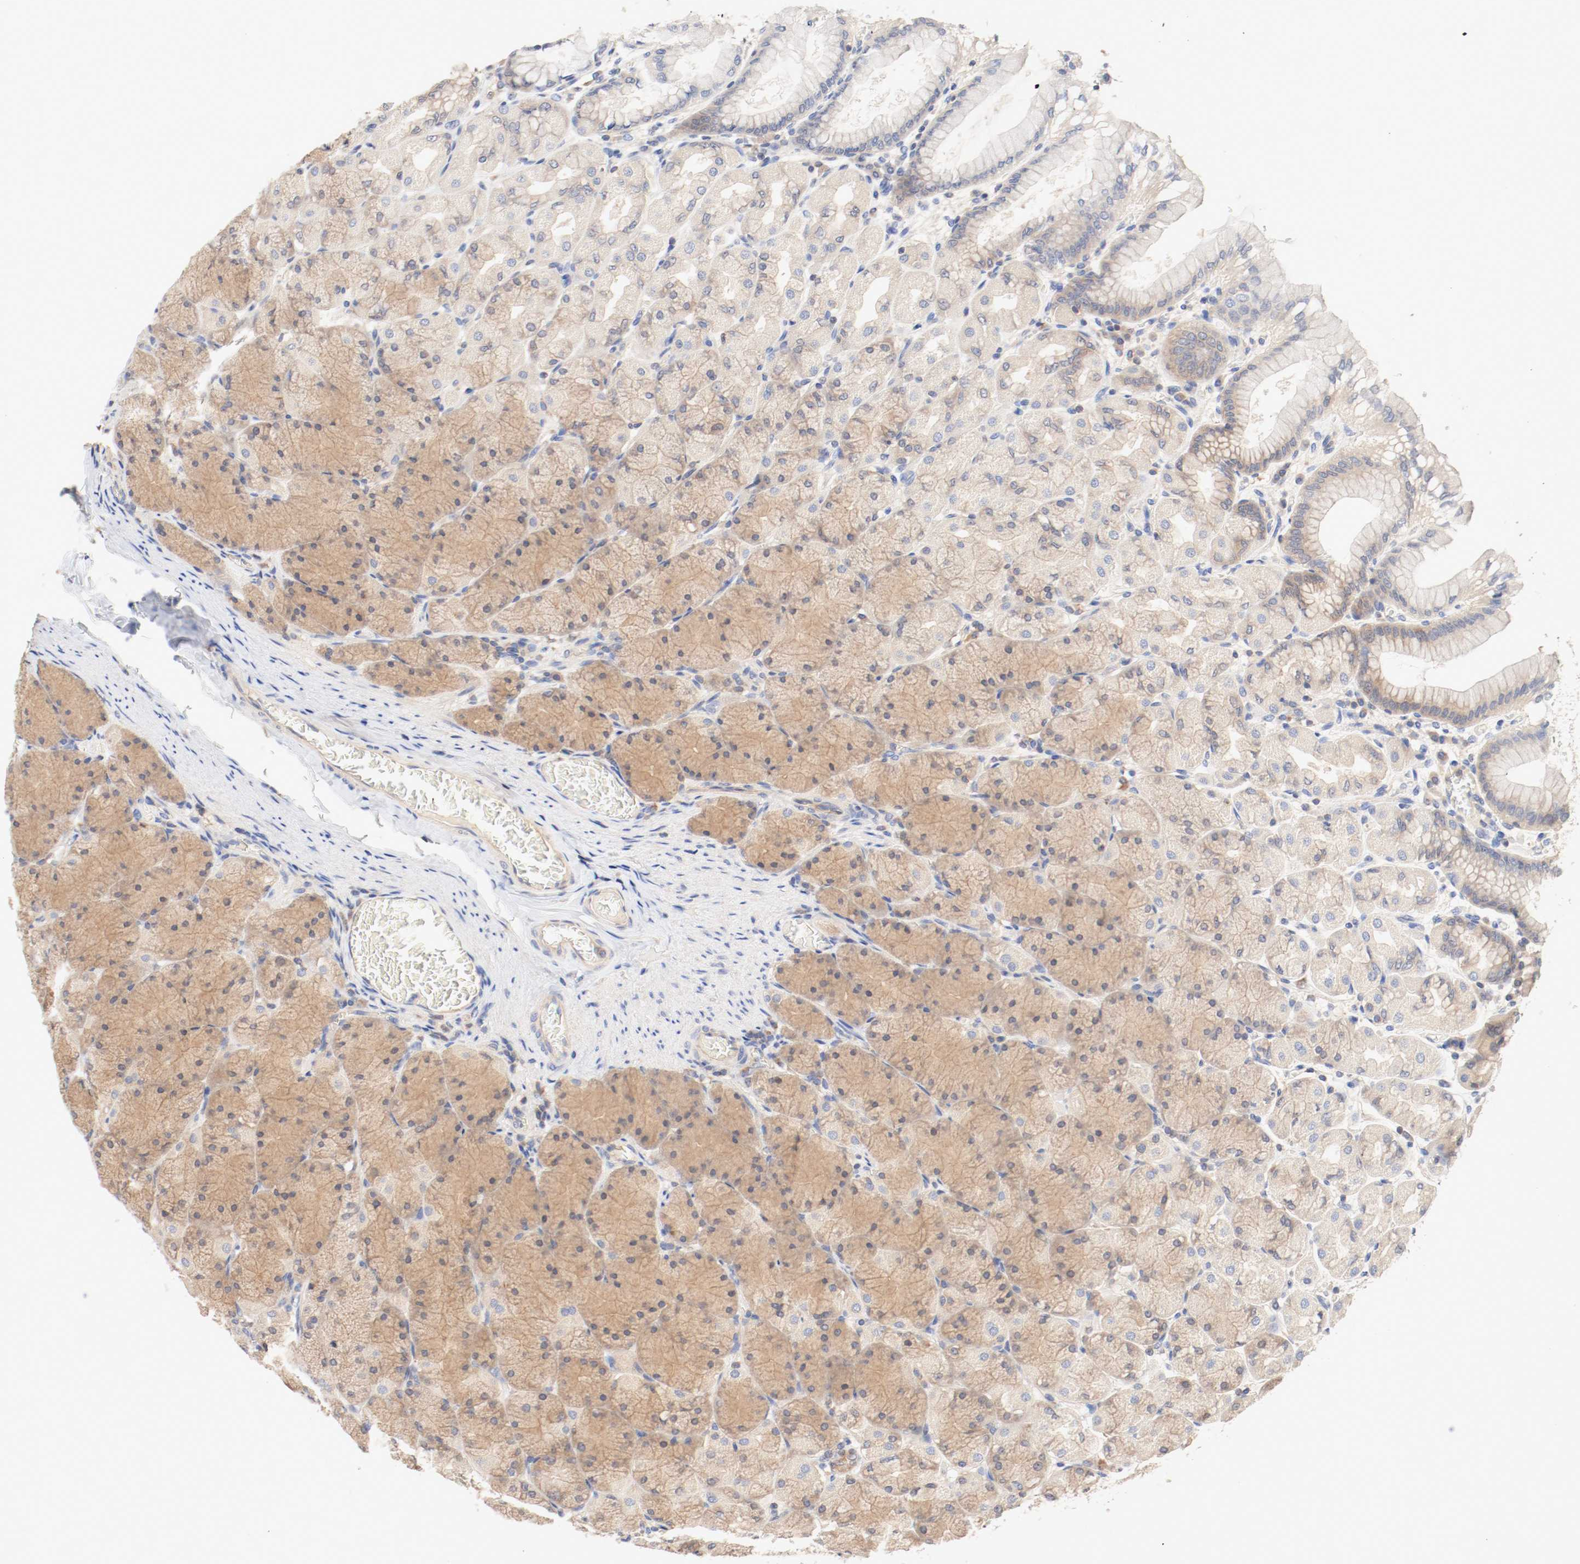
{"staining": {"intensity": "moderate", "quantity": ">75%", "location": "cytoplasmic/membranous"}, "tissue": "stomach", "cell_type": "Glandular cells", "image_type": "normal", "snomed": [{"axis": "morphology", "description": "Normal tissue, NOS"}, {"axis": "topography", "description": "Stomach, upper"}], "caption": "Immunohistochemical staining of benign human stomach displays moderate cytoplasmic/membranous protein expression in approximately >75% of glandular cells. Using DAB (3,3'-diaminobenzidine) (brown) and hematoxylin (blue) stains, captured at high magnification using brightfield microscopy.", "gene": "GIT1", "patient": {"sex": "female", "age": 56}}